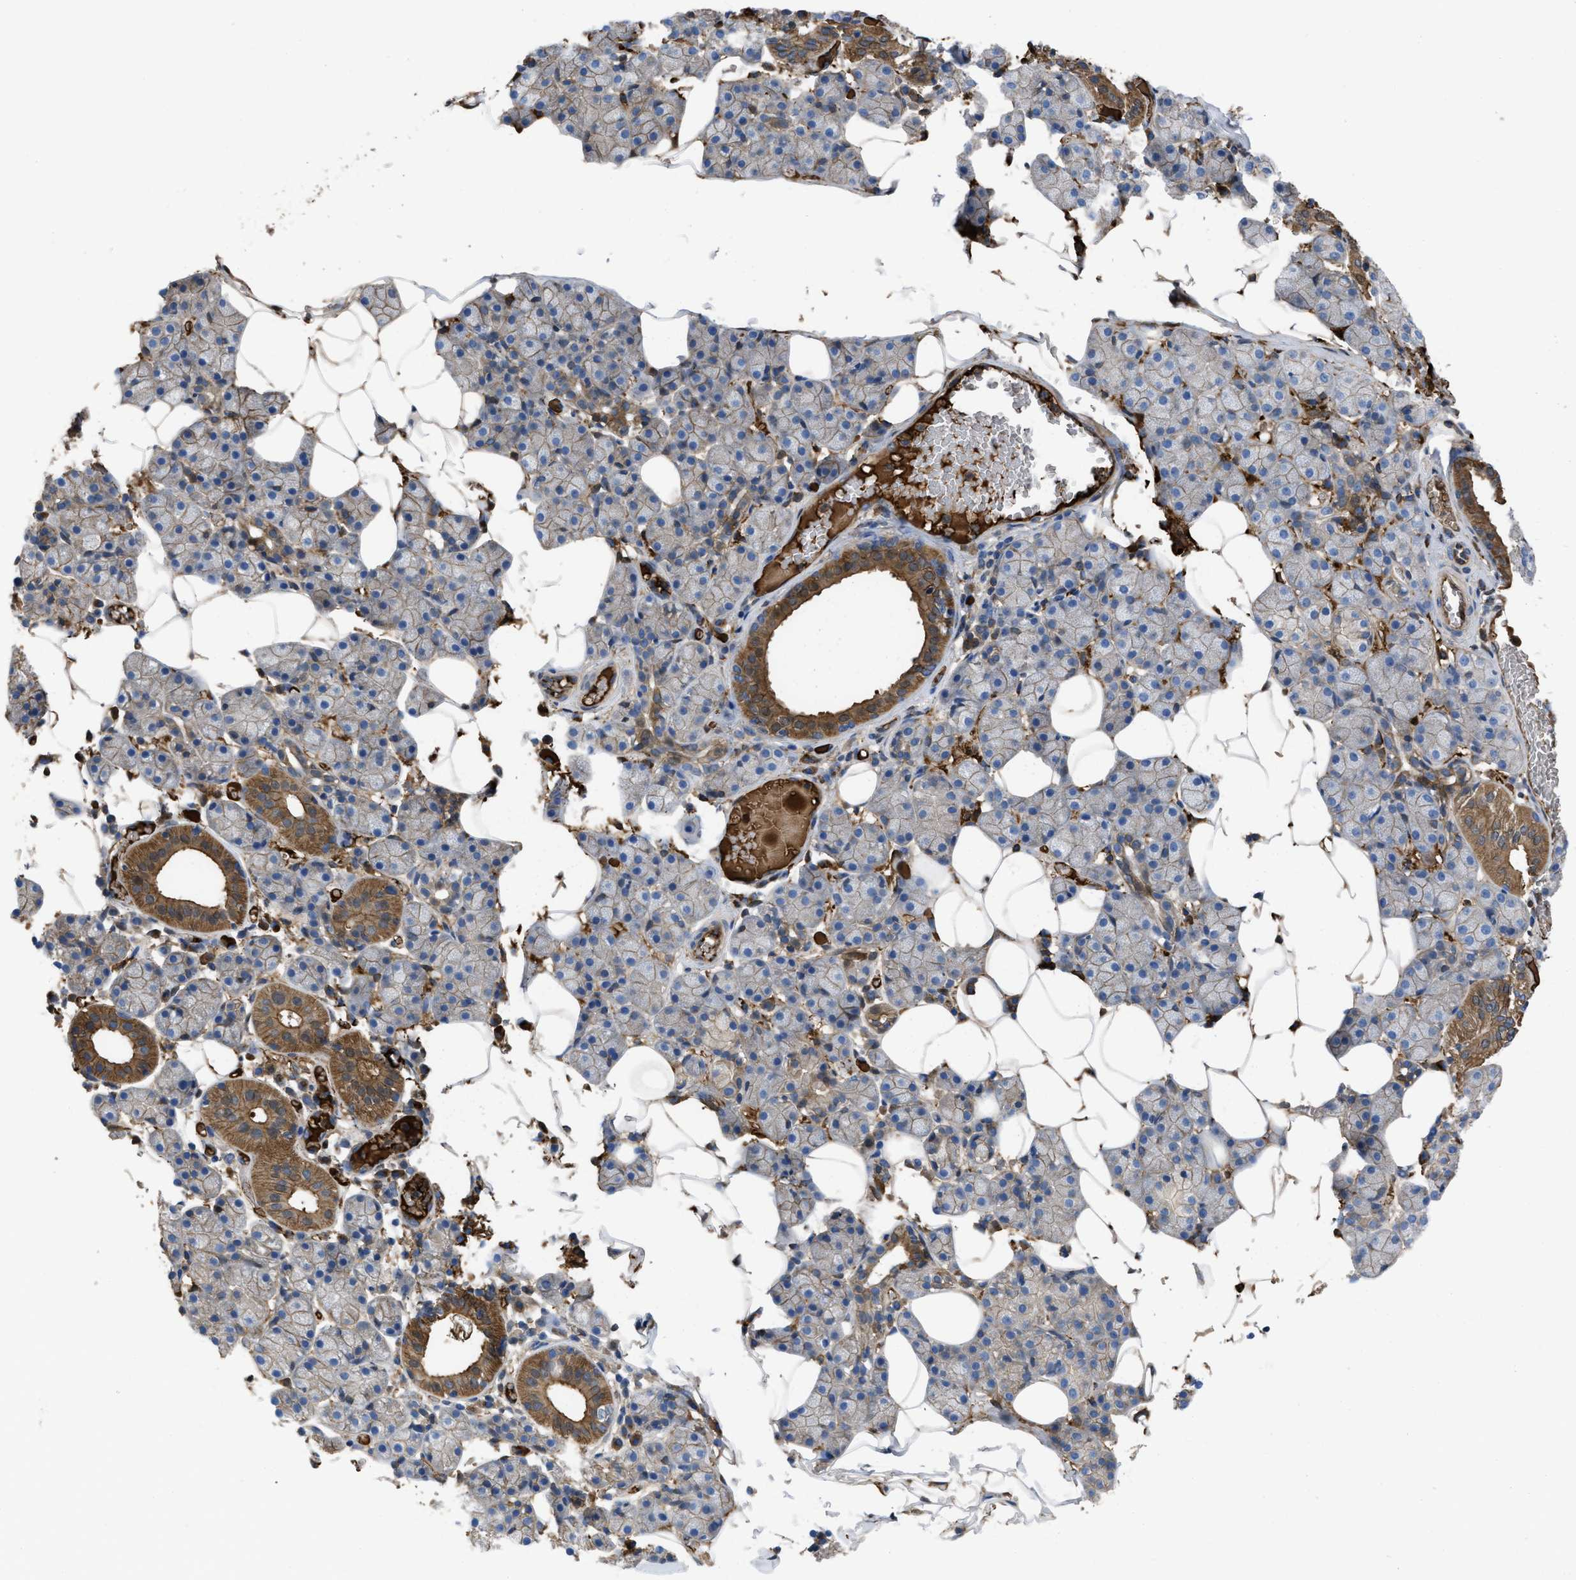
{"staining": {"intensity": "moderate", "quantity": "<25%", "location": "cytoplasmic/membranous"}, "tissue": "salivary gland", "cell_type": "Glandular cells", "image_type": "normal", "snomed": [{"axis": "morphology", "description": "Normal tissue, NOS"}, {"axis": "topography", "description": "Salivary gland"}], "caption": "About <25% of glandular cells in normal human salivary gland exhibit moderate cytoplasmic/membranous protein expression as visualized by brown immunohistochemical staining.", "gene": "TRIOBP", "patient": {"sex": "female", "age": 33}}